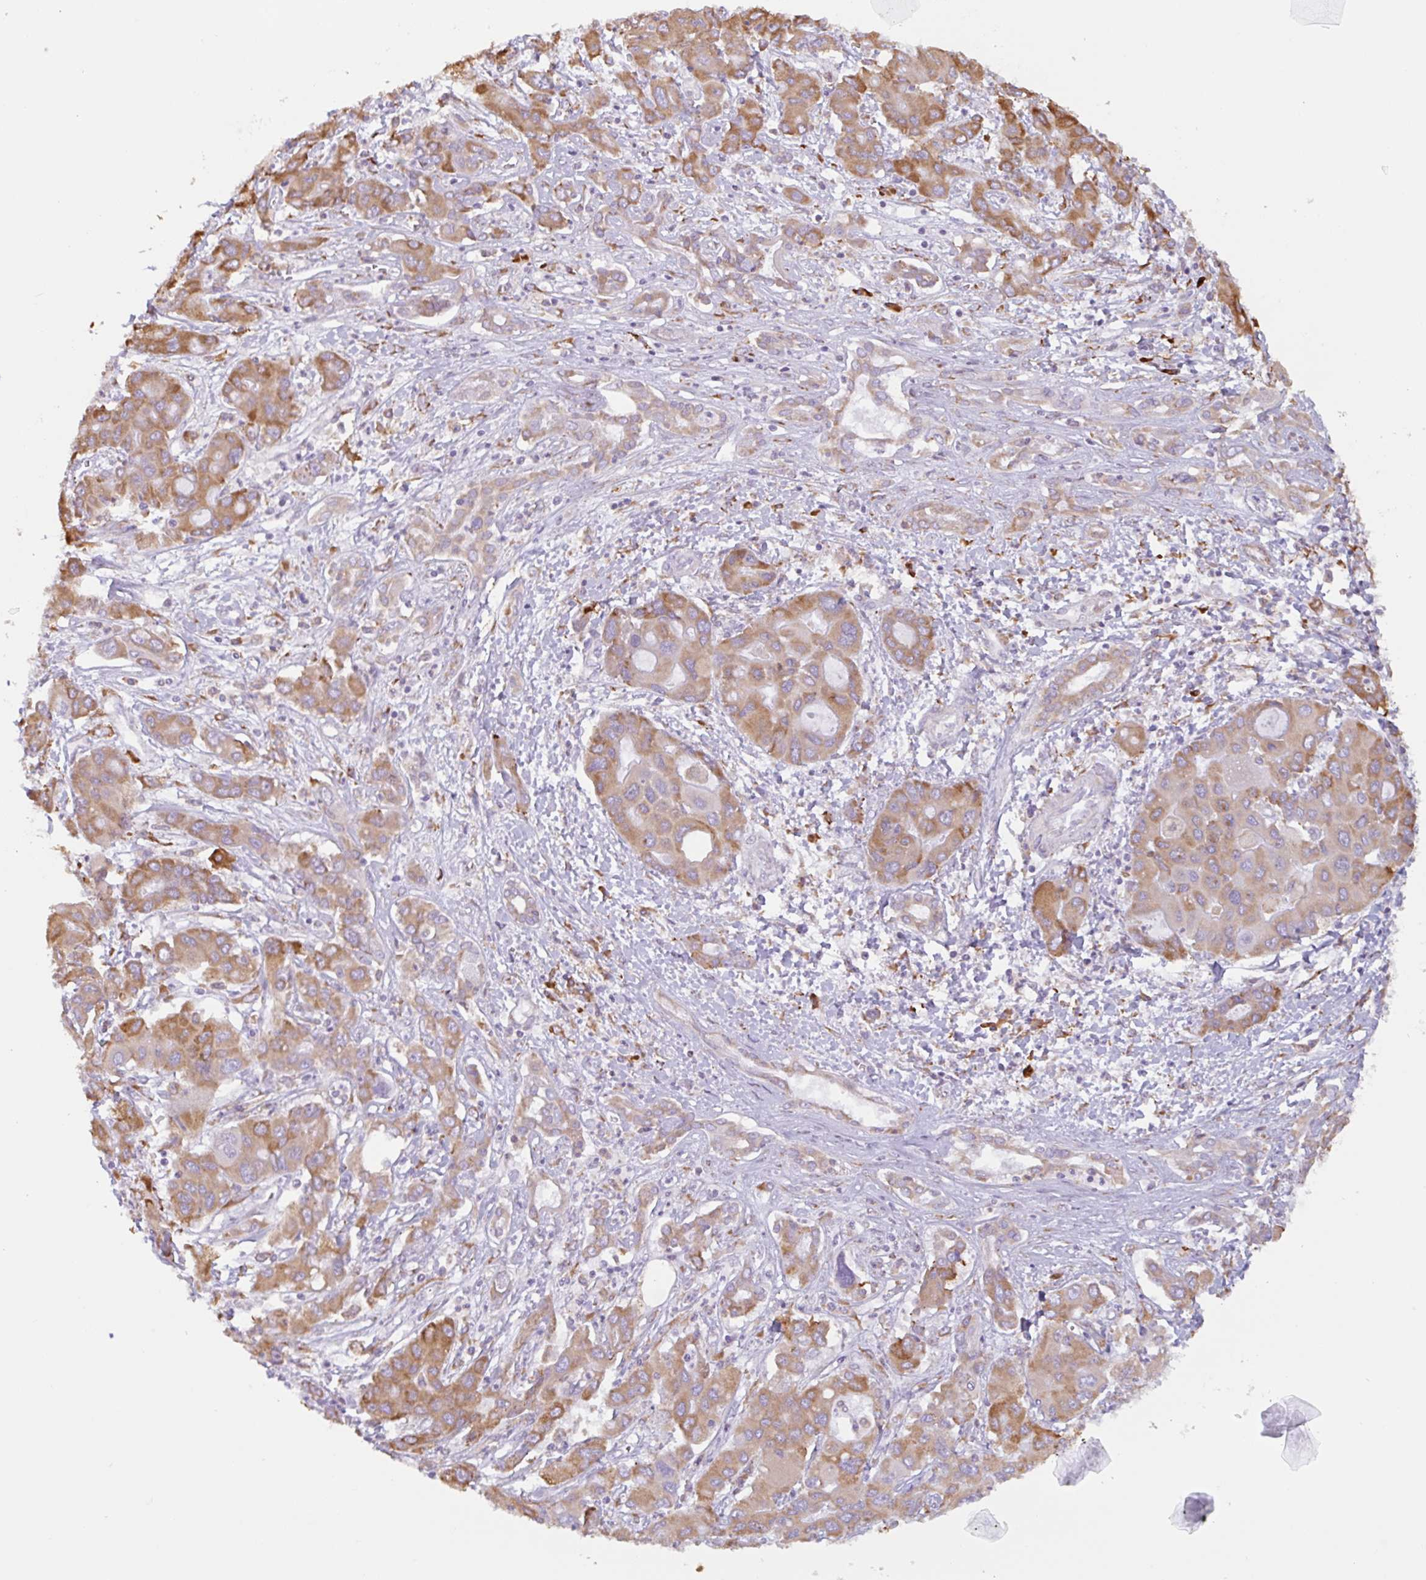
{"staining": {"intensity": "weak", "quantity": ">75%", "location": "cytoplasmic/membranous"}, "tissue": "liver cancer", "cell_type": "Tumor cells", "image_type": "cancer", "snomed": [{"axis": "morphology", "description": "Cholangiocarcinoma"}, {"axis": "topography", "description": "Liver"}], "caption": "Weak cytoplasmic/membranous positivity is appreciated in approximately >75% of tumor cells in liver cholangiocarcinoma. The staining is performed using DAB (3,3'-diaminobenzidine) brown chromogen to label protein expression. The nuclei are counter-stained blue using hematoxylin.", "gene": "DOK4", "patient": {"sex": "male", "age": 67}}